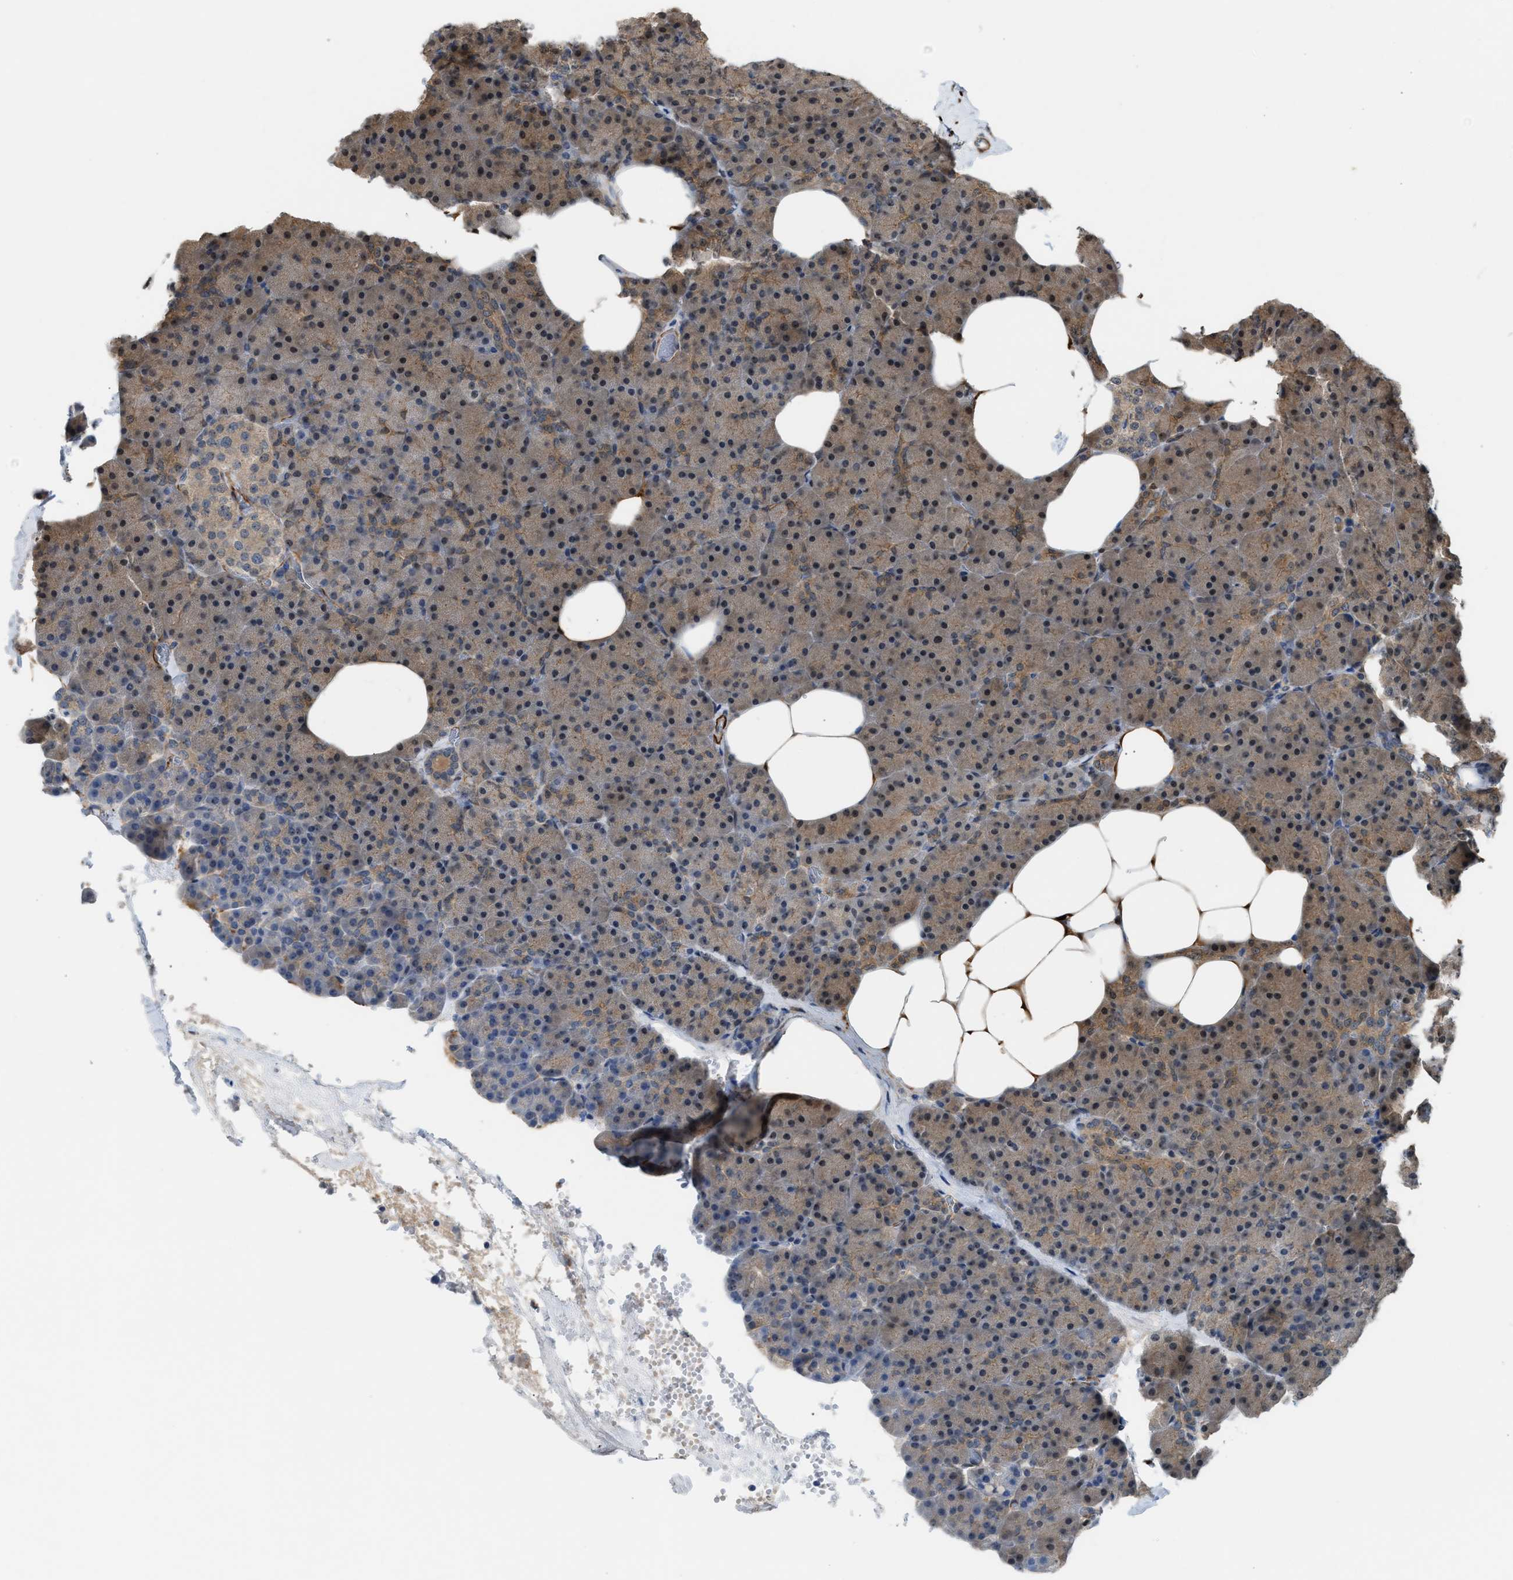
{"staining": {"intensity": "weak", "quantity": "25%-75%", "location": "cytoplasmic/membranous"}, "tissue": "pancreas", "cell_type": "Exocrine glandular cells", "image_type": "normal", "snomed": [{"axis": "morphology", "description": "Normal tissue, NOS"}, {"axis": "morphology", "description": "Carcinoid, malignant, NOS"}, {"axis": "topography", "description": "Pancreas"}], "caption": "This histopathology image displays benign pancreas stained with immunohistochemistry to label a protein in brown. The cytoplasmic/membranous of exocrine glandular cells show weak positivity for the protein. Nuclei are counter-stained blue.", "gene": "NQO2", "patient": {"sex": "female", "age": 35}}